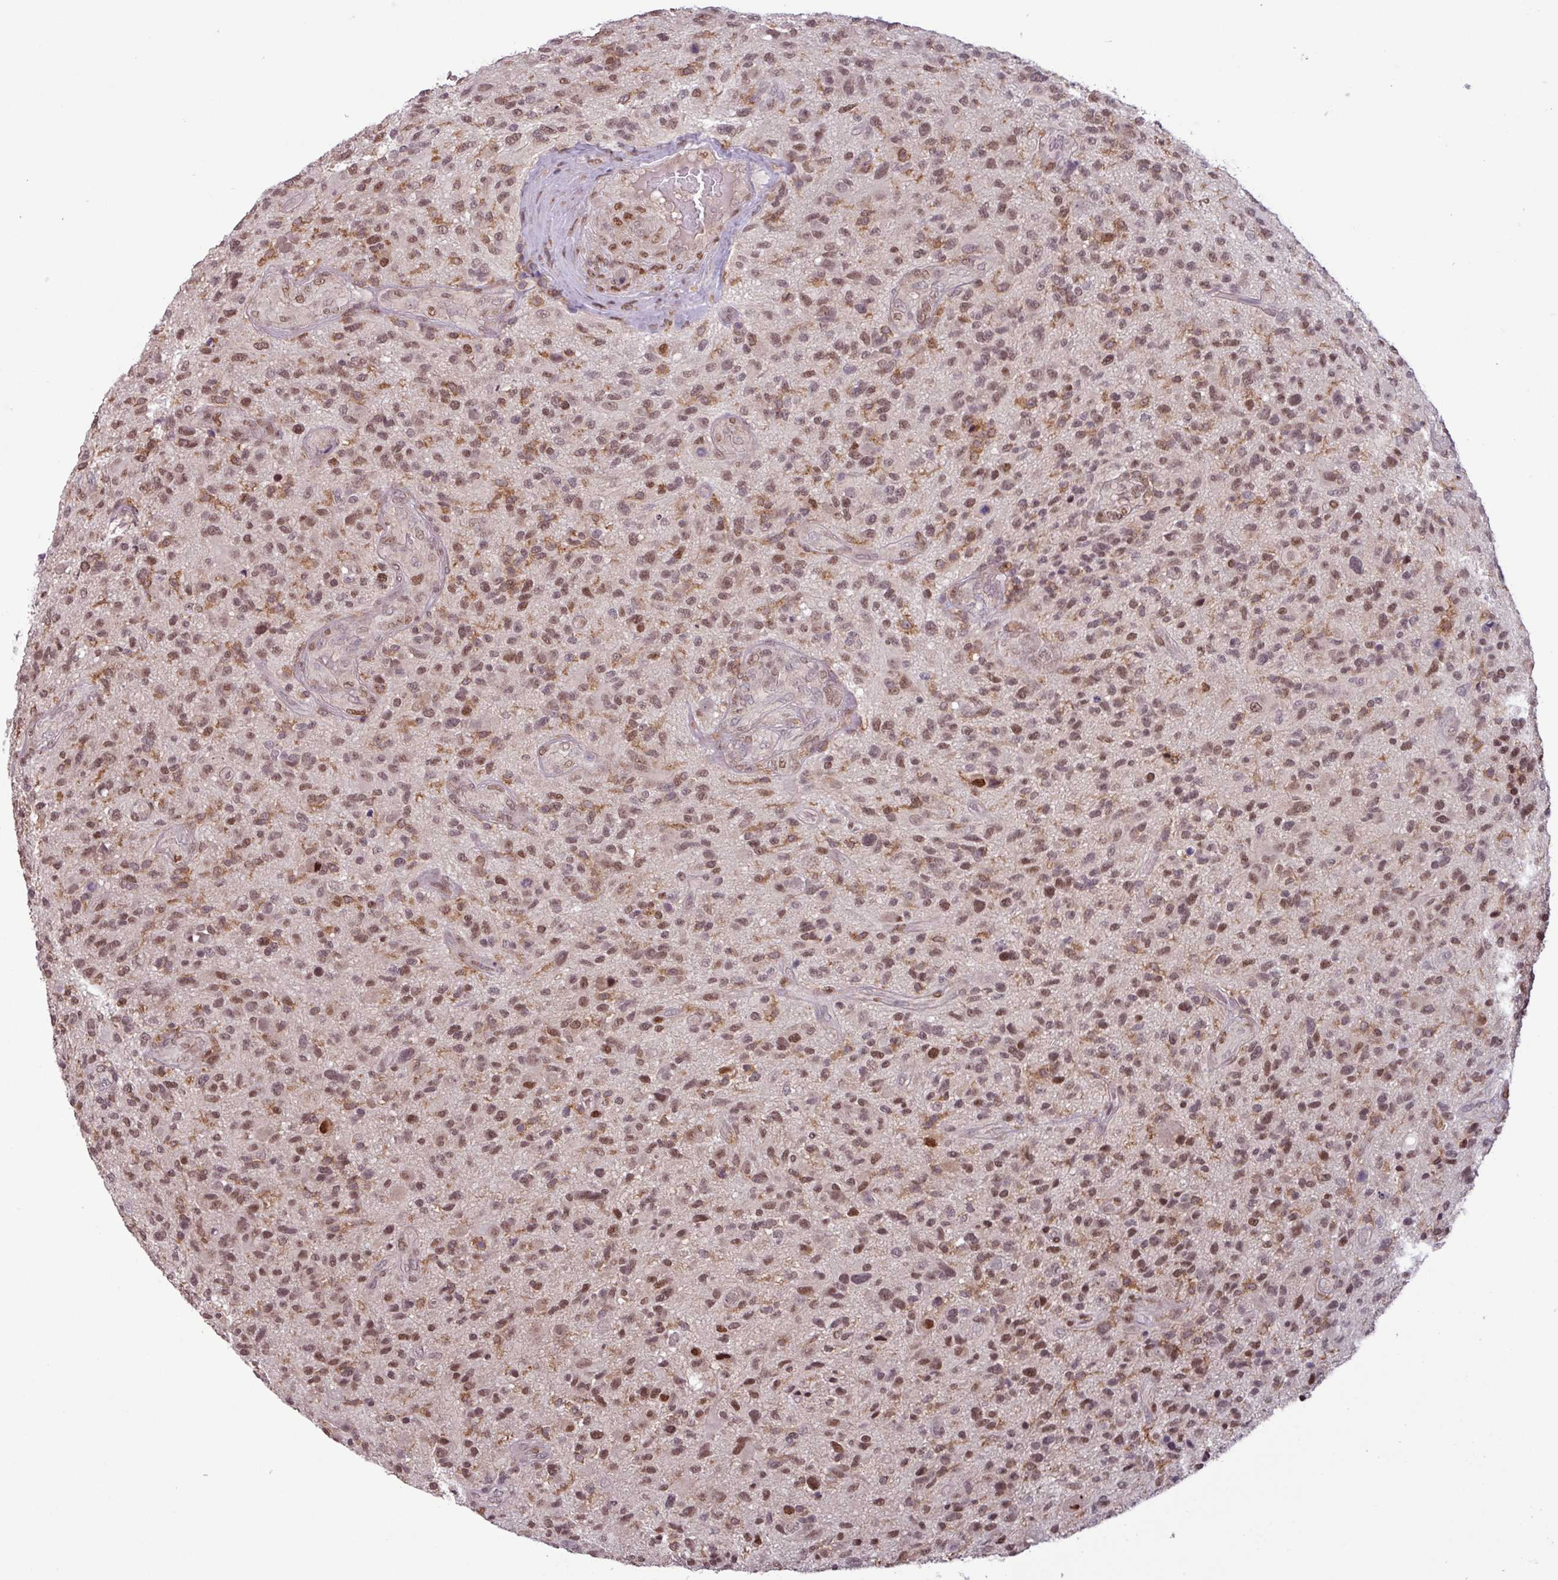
{"staining": {"intensity": "moderate", "quantity": ">75%", "location": "nuclear"}, "tissue": "glioma", "cell_type": "Tumor cells", "image_type": "cancer", "snomed": [{"axis": "morphology", "description": "Glioma, malignant, High grade"}, {"axis": "topography", "description": "Brain"}], "caption": "An image of glioma stained for a protein displays moderate nuclear brown staining in tumor cells.", "gene": "PRRX1", "patient": {"sex": "male", "age": 47}}